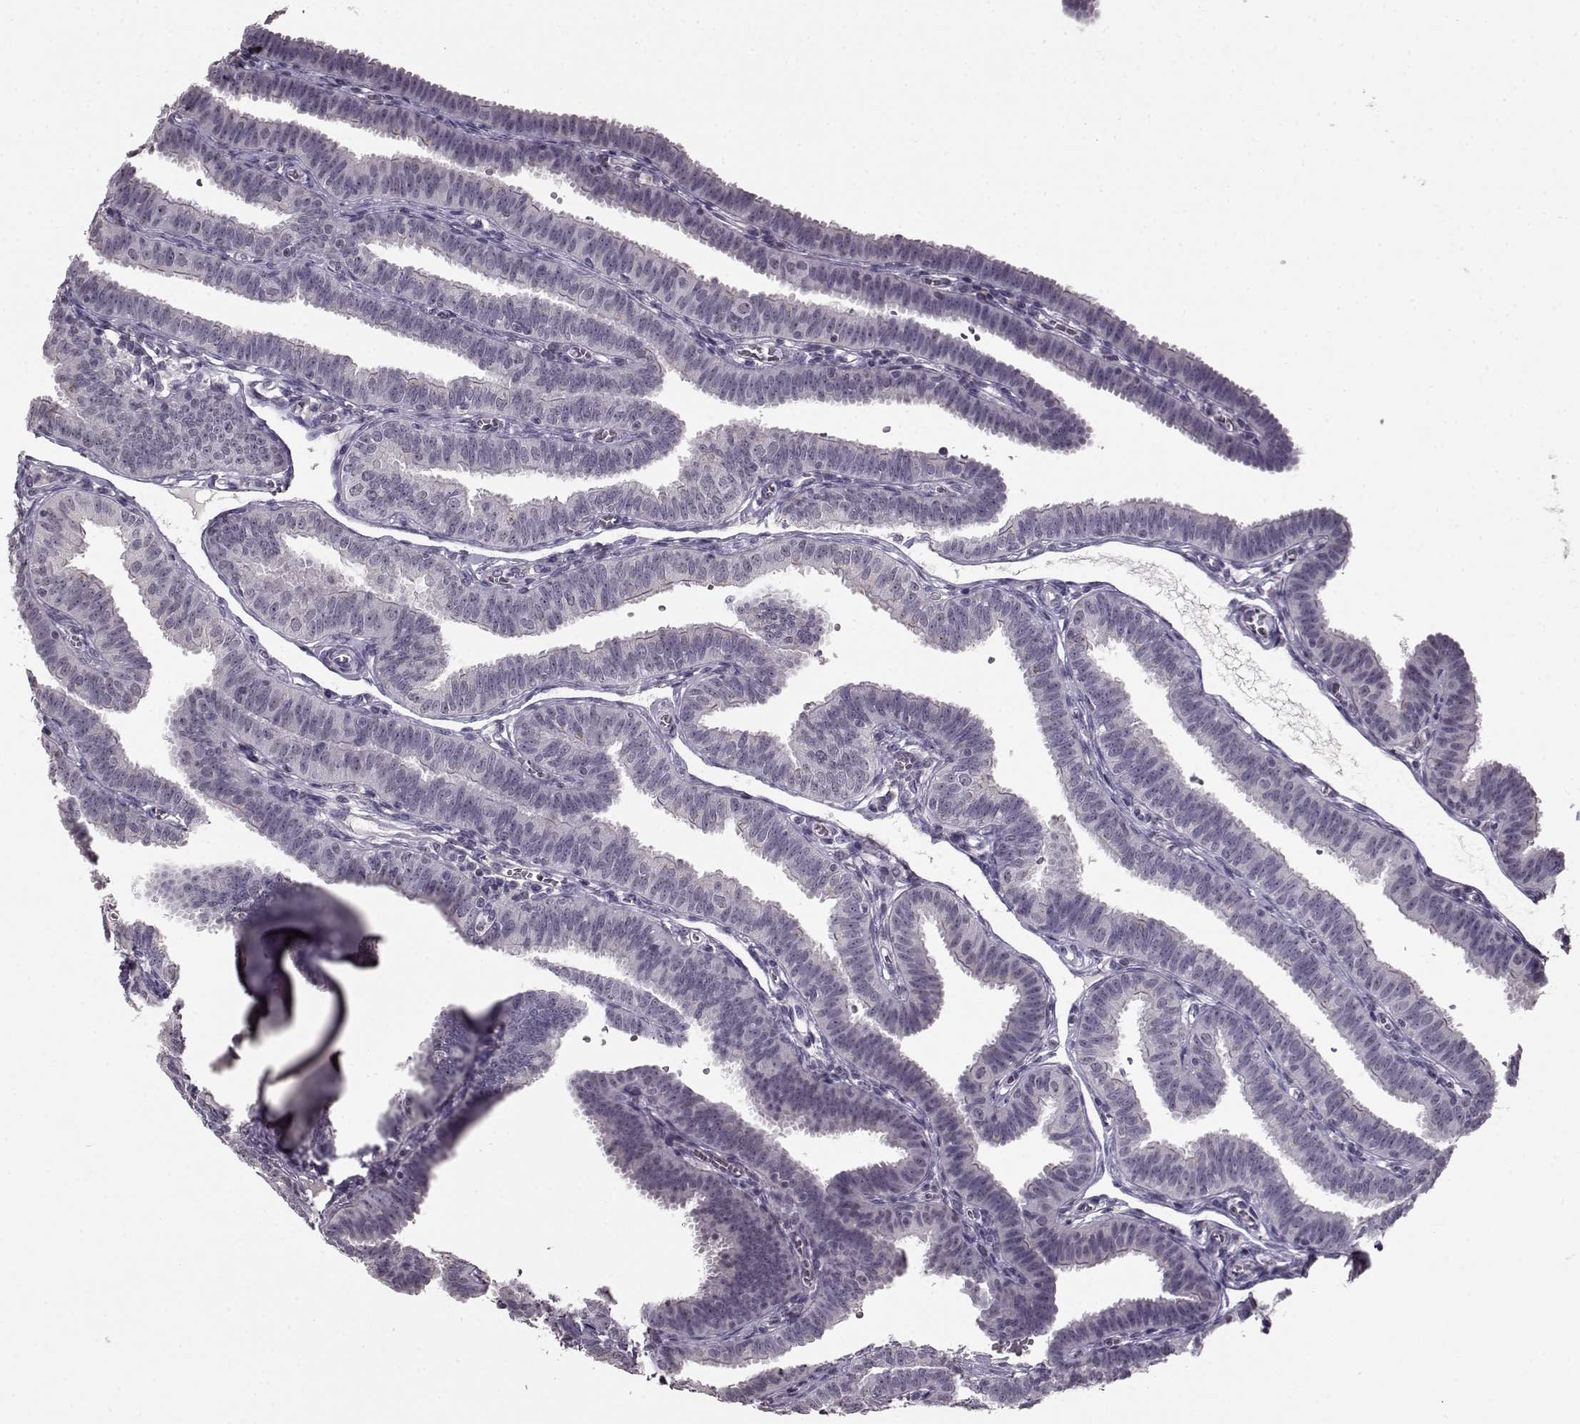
{"staining": {"intensity": "negative", "quantity": "none", "location": "none"}, "tissue": "fallopian tube", "cell_type": "Glandular cells", "image_type": "normal", "snomed": [{"axis": "morphology", "description": "Normal tissue, NOS"}, {"axis": "topography", "description": "Fallopian tube"}], "caption": "There is no significant positivity in glandular cells of fallopian tube. (DAB IHC with hematoxylin counter stain).", "gene": "RP1L1", "patient": {"sex": "female", "age": 25}}